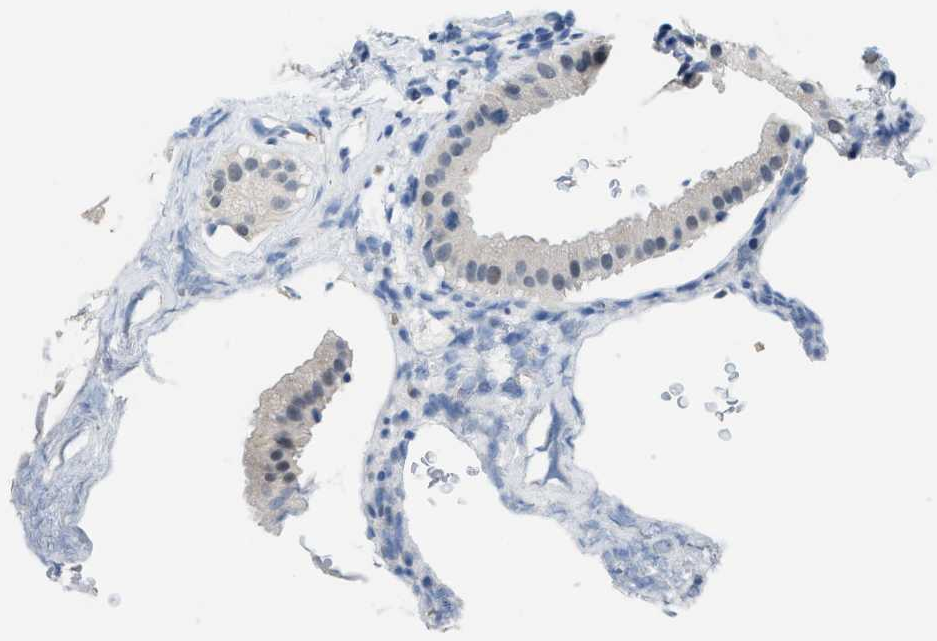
{"staining": {"intensity": "weak", "quantity": "<25%", "location": "cytoplasmic/membranous,nuclear"}, "tissue": "gallbladder", "cell_type": "Glandular cells", "image_type": "normal", "snomed": [{"axis": "morphology", "description": "Normal tissue, NOS"}, {"axis": "topography", "description": "Gallbladder"}], "caption": "The micrograph reveals no staining of glandular cells in benign gallbladder. Brightfield microscopy of IHC stained with DAB (3,3'-diaminobenzidine) (brown) and hematoxylin (blue), captured at high magnification.", "gene": "PSAT1", "patient": {"sex": "female", "age": 64}}